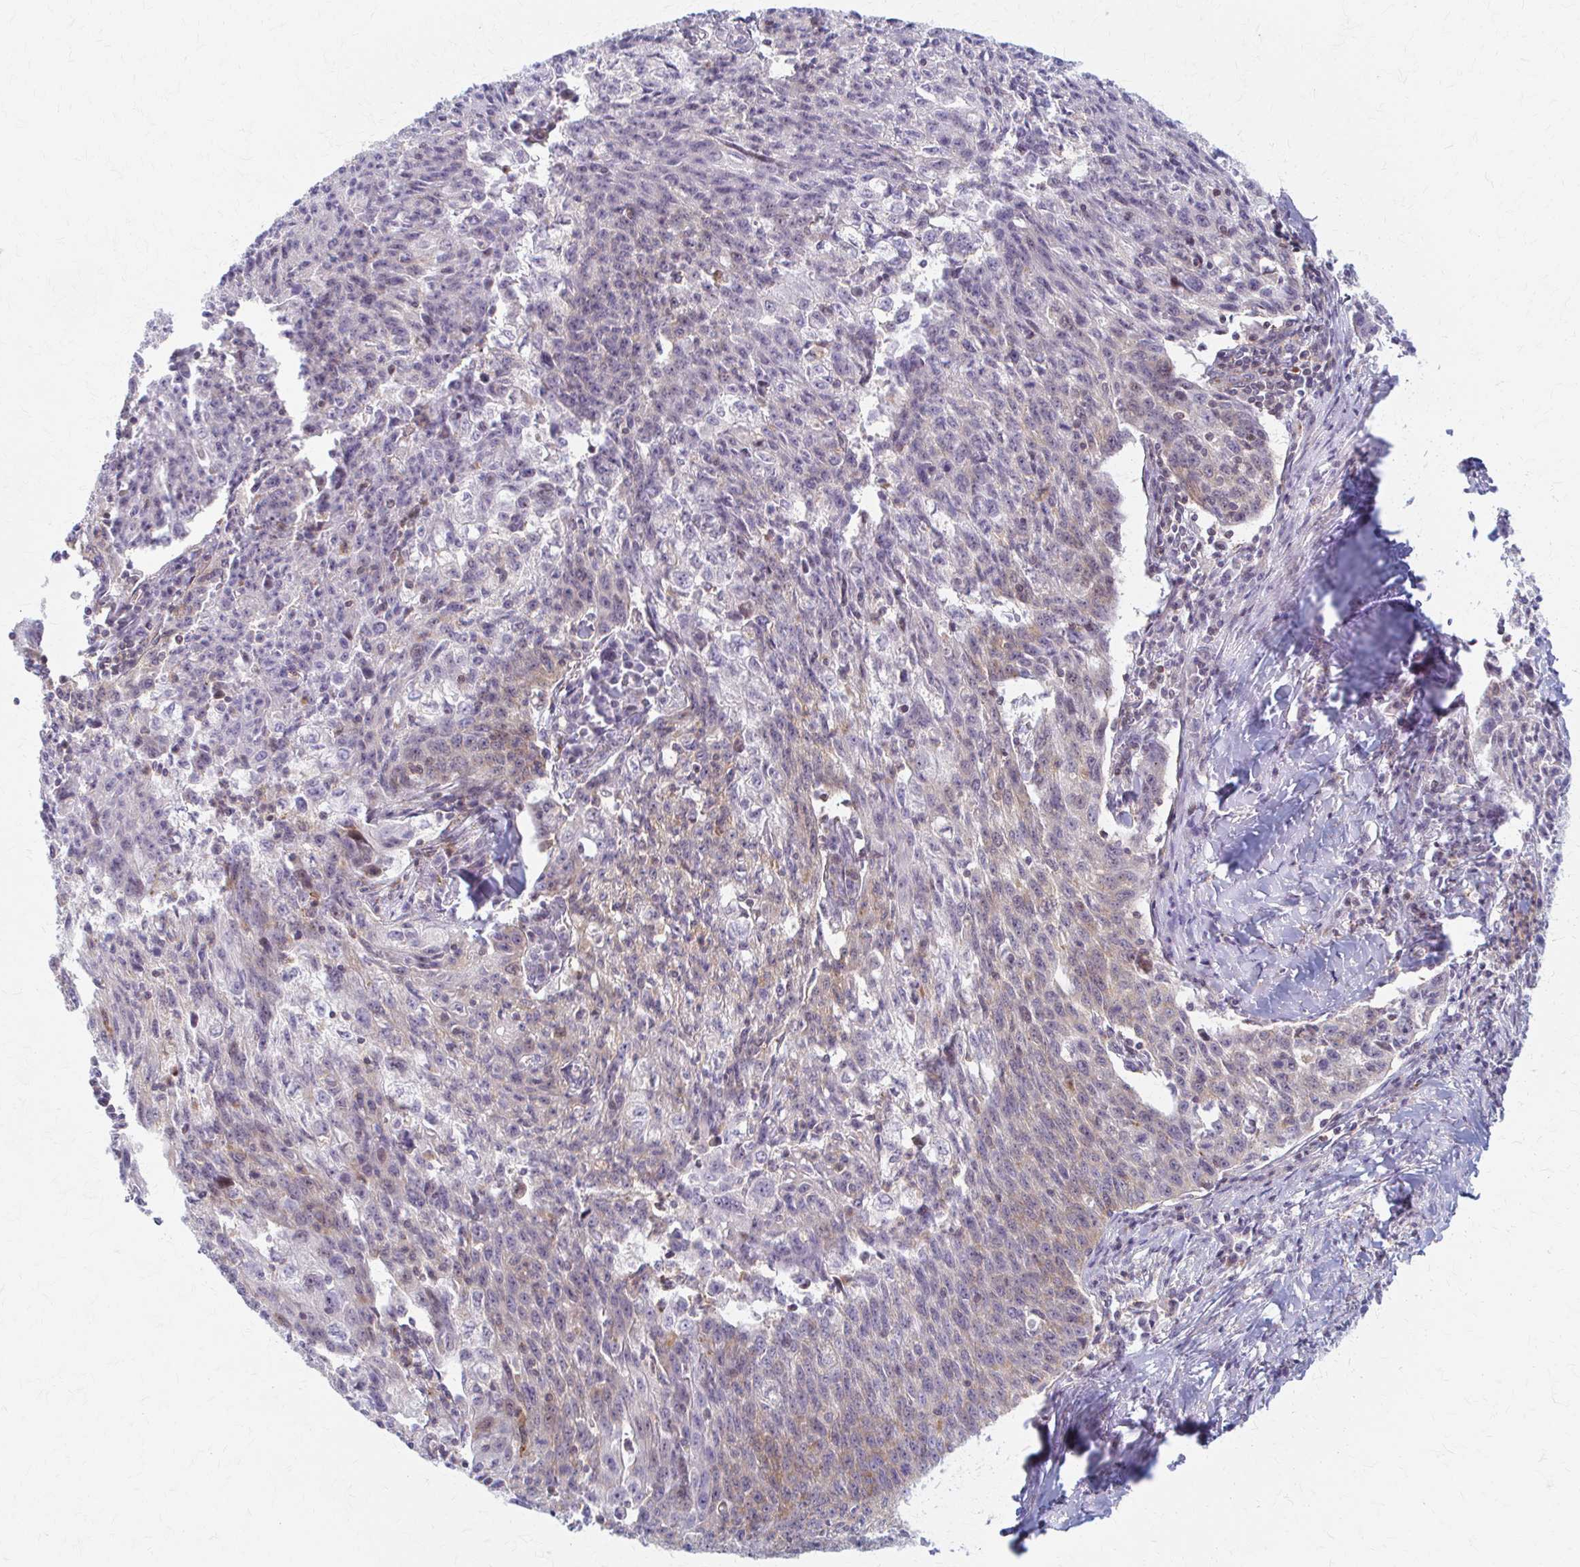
{"staining": {"intensity": "moderate", "quantity": "<25%", "location": "cytoplasmic/membranous"}, "tissue": "lung cancer", "cell_type": "Tumor cells", "image_type": "cancer", "snomed": [{"axis": "morphology", "description": "Squamous cell carcinoma, NOS"}, {"axis": "morphology", "description": "Squamous cell carcinoma, metastatic, NOS"}, {"axis": "topography", "description": "Bronchus"}, {"axis": "topography", "description": "Lung"}], "caption": "Immunohistochemical staining of lung cancer (metastatic squamous cell carcinoma) displays low levels of moderate cytoplasmic/membranous positivity in approximately <25% of tumor cells. (DAB (3,3'-diaminobenzidine) IHC, brown staining for protein, blue staining for nuclei).", "gene": "ARHGAP35", "patient": {"sex": "male", "age": 62}}